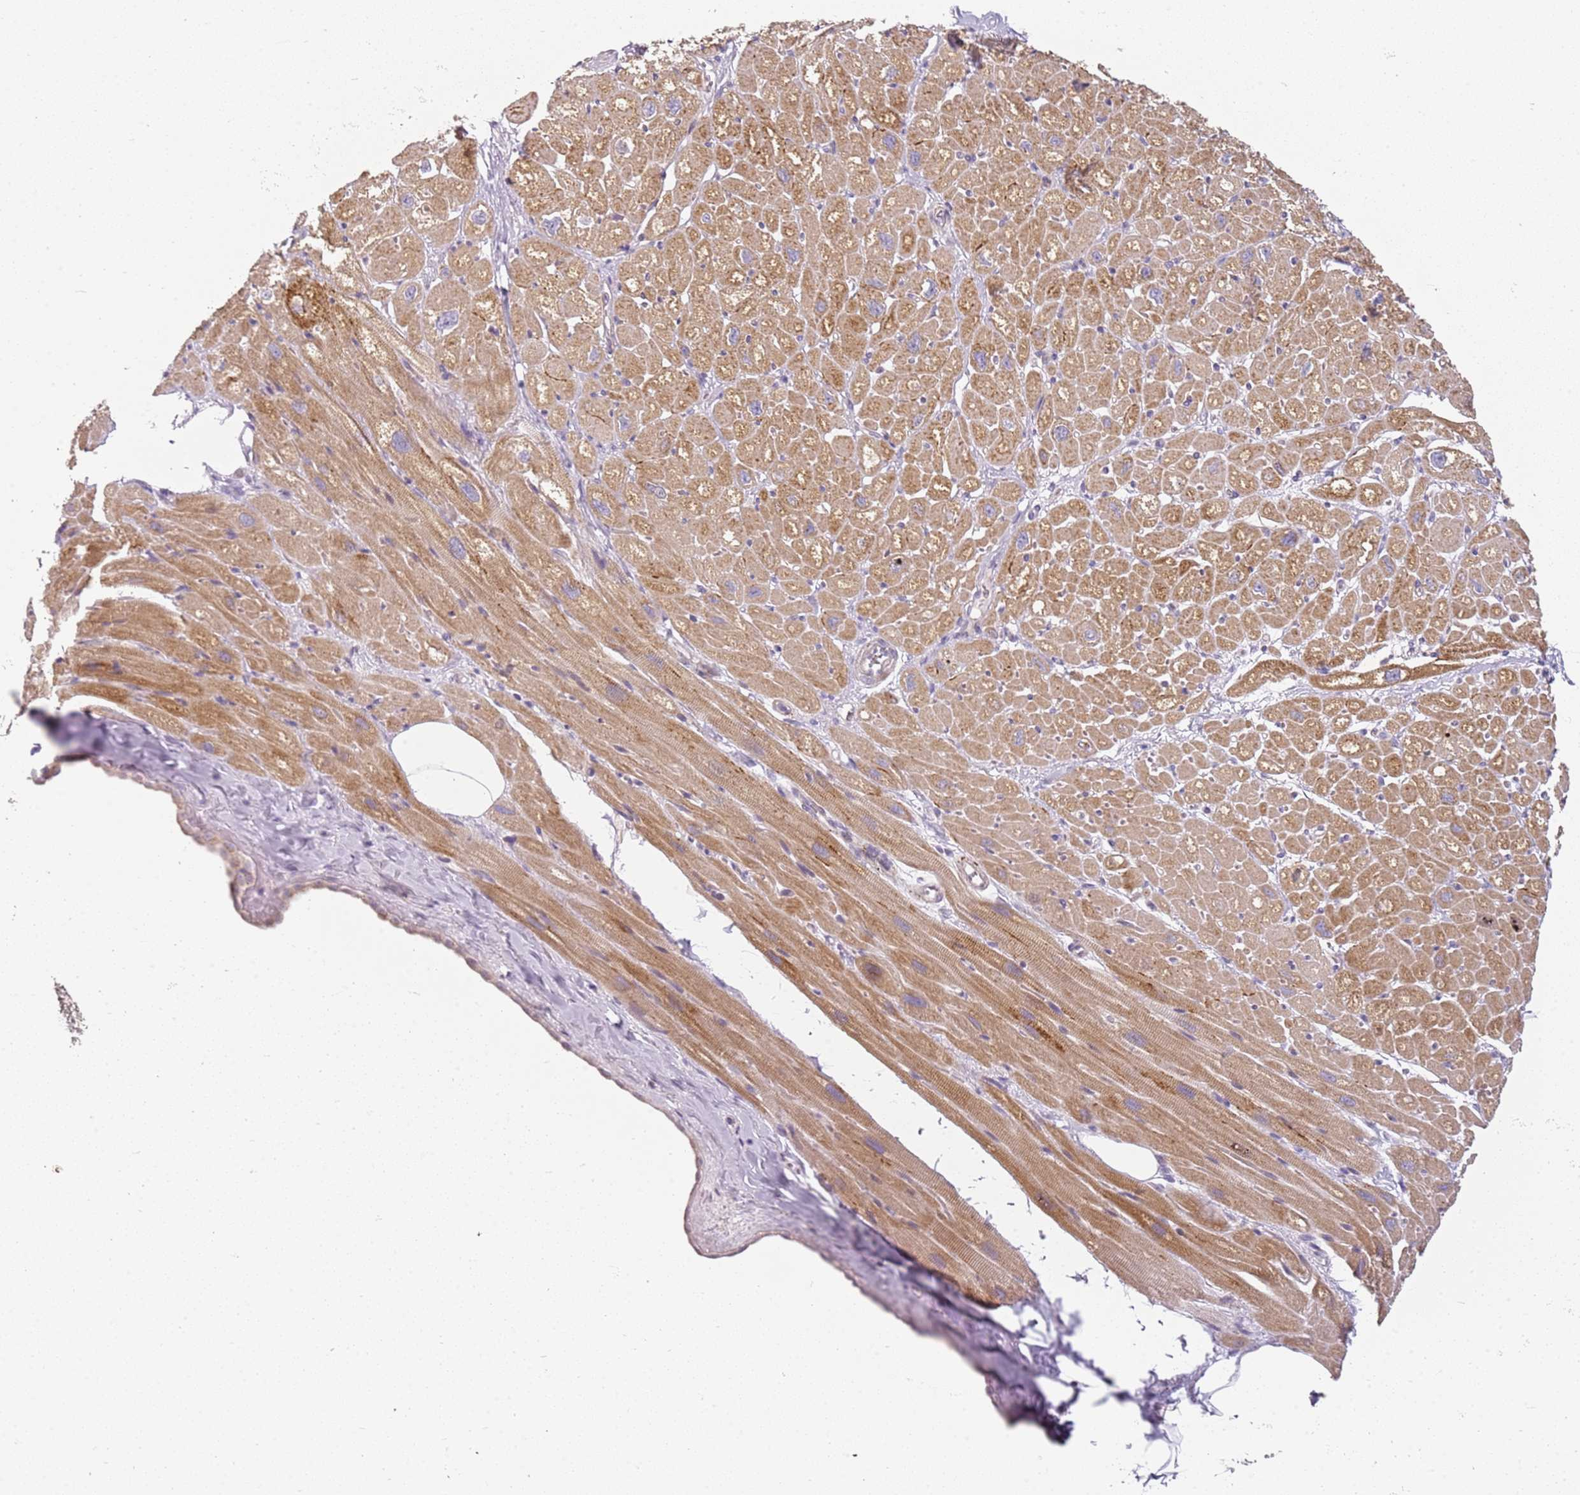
{"staining": {"intensity": "moderate", "quantity": ">75%", "location": "cytoplasmic/membranous"}, "tissue": "heart muscle", "cell_type": "Cardiomyocytes", "image_type": "normal", "snomed": [{"axis": "morphology", "description": "Normal tissue, NOS"}, {"axis": "topography", "description": "Heart"}], "caption": "Protein staining reveals moderate cytoplasmic/membranous positivity in approximately >75% of cardiomyocytes in unremarkable heart muscle.", "gene": "DEFB116", "patient": {"sex": "male", "age": 50}}